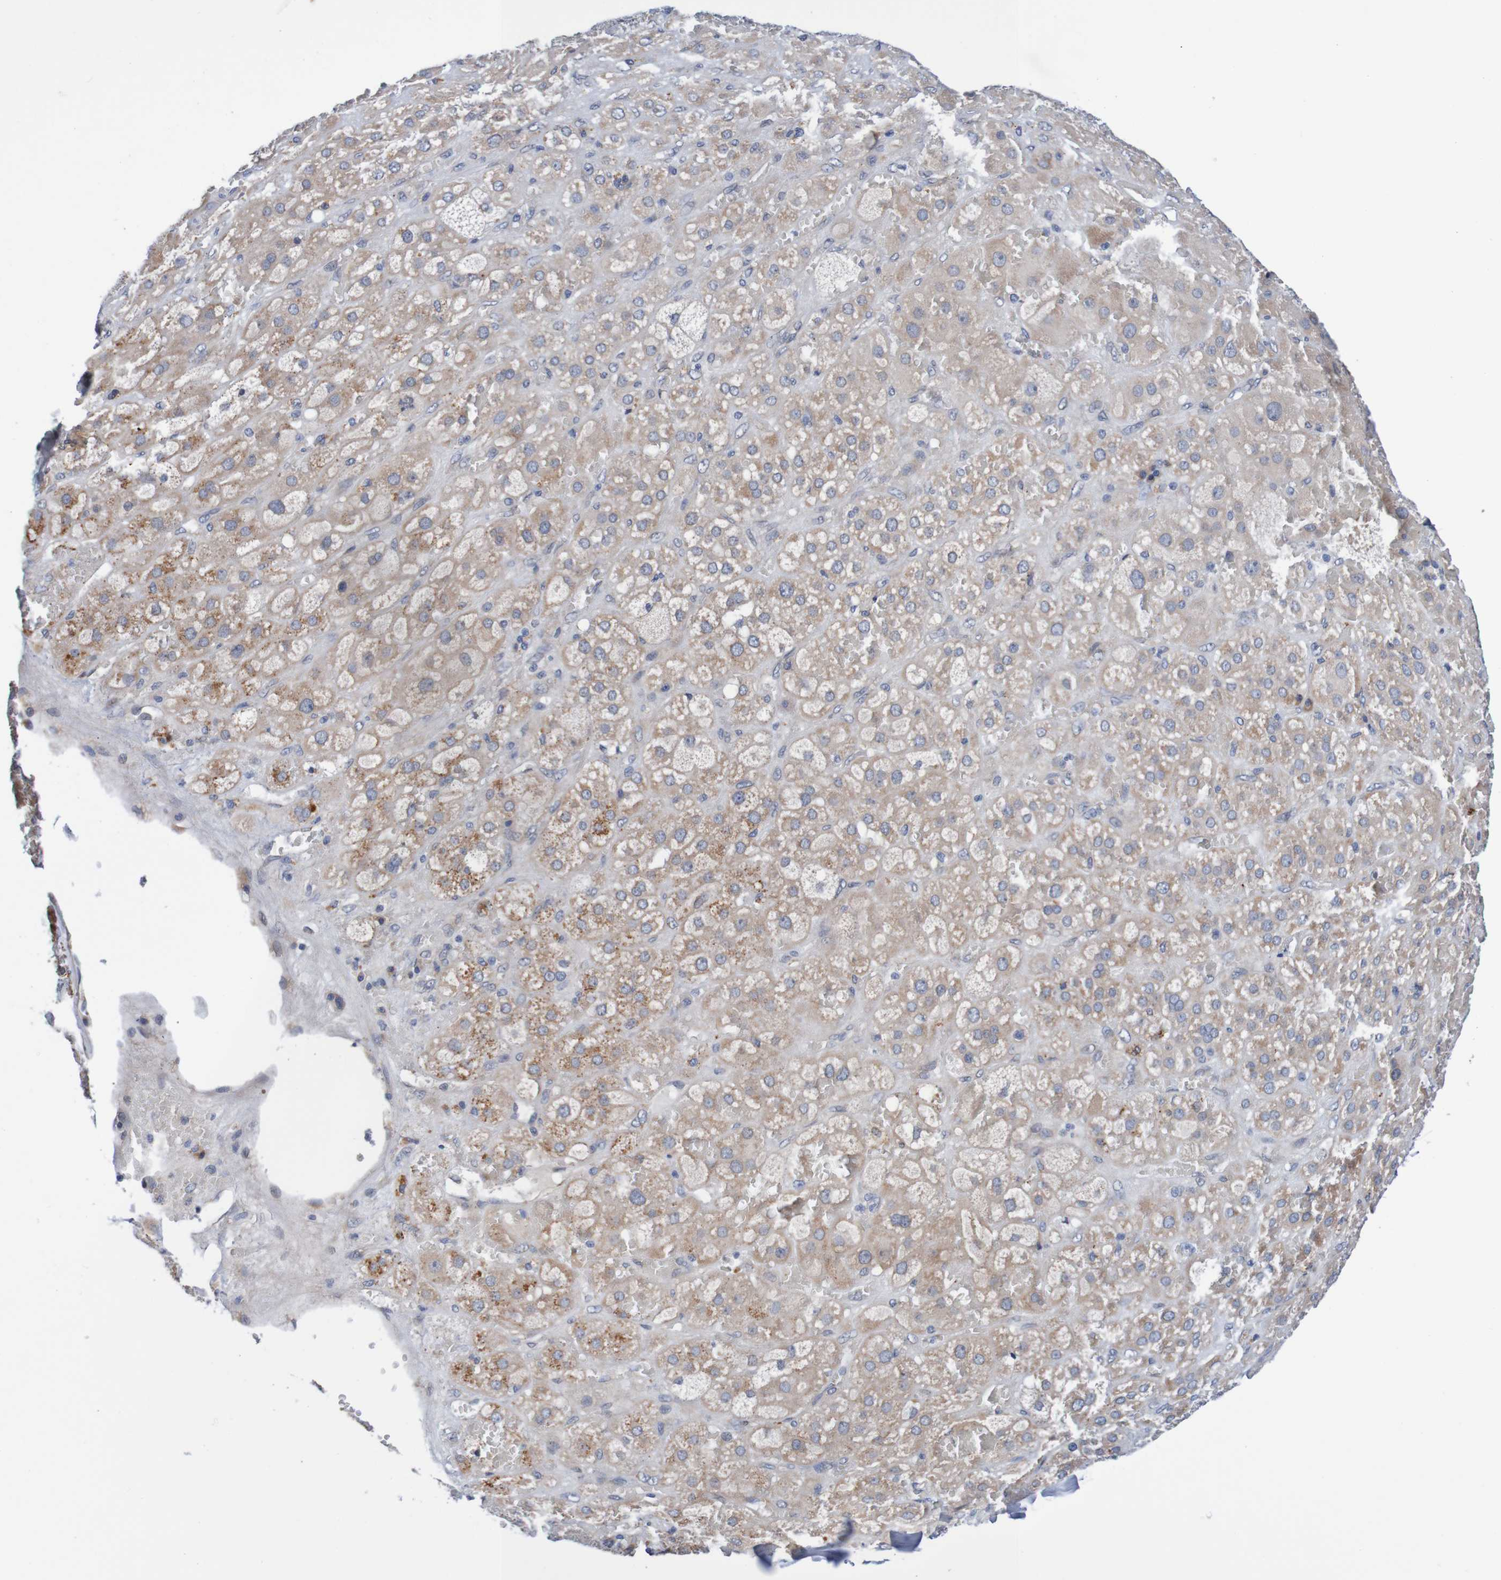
{"staining": {"intensity": "weak", "quantity": ">75%", "location": "cytoplasmic/membranous"}, "tissue": "adrenal gland", "cell_type": "Glandular cells", "image_type": "normal", "snomed": [{"axis": "morphology", "description": "Normal tissue, NOS"}, {"axis": "topography", "description": "Adrenal gland"}], "caption": "Approximately >75% of glandular cells in benign adrenal gland reveal weak cytoplasmic/membranous protein positivity as visualized by brown immunohistochemical staining.", "gene": "CPED1", "patient": {"sex": "female", "age": 47}}